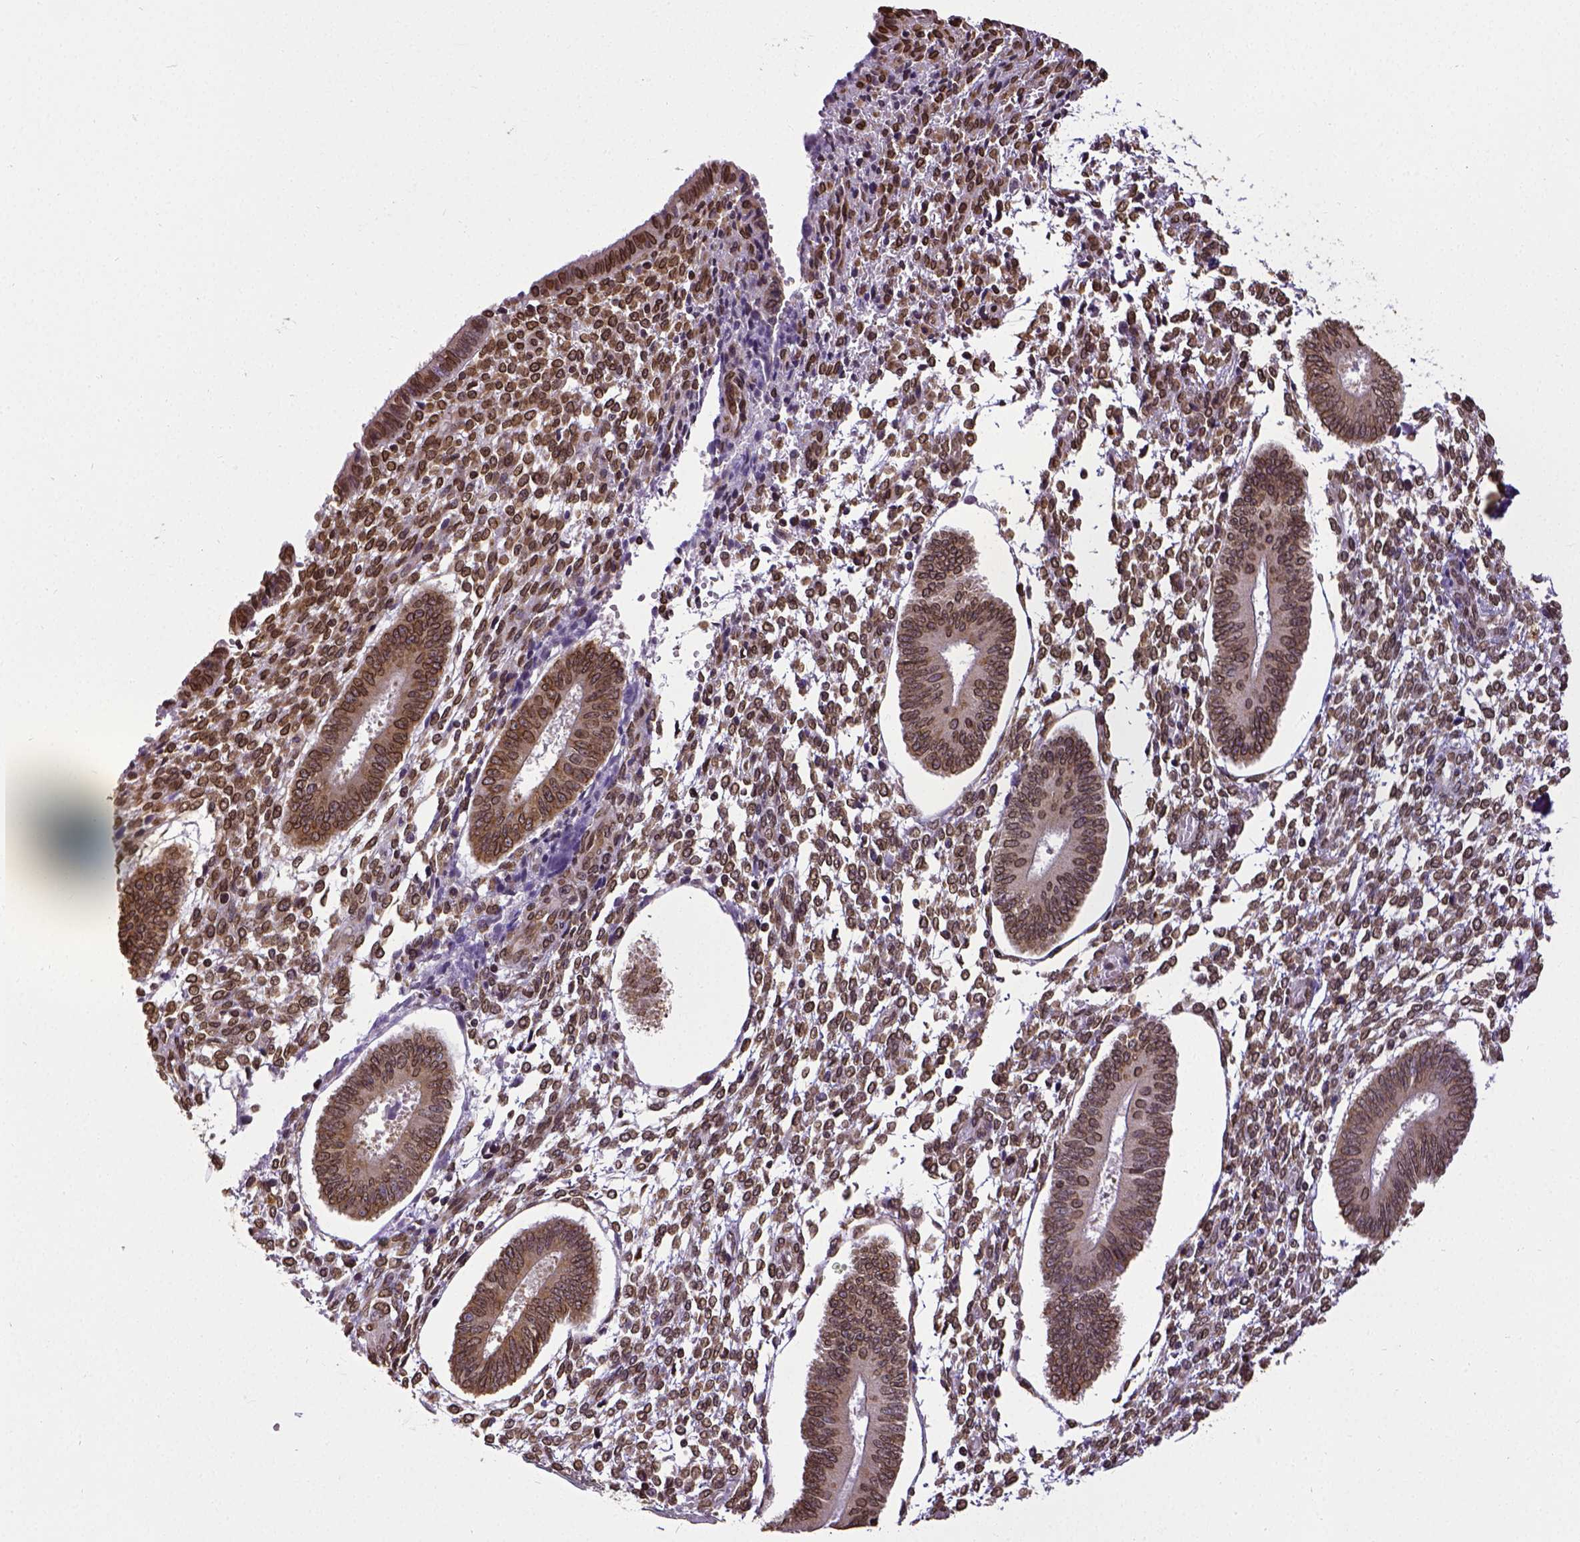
{"staining": {"intensity": "strong", "quantity": ">75%", "location": "cytoplasmic/membranous,nuclear"}, "tissue": "endometrium", "cell_type": "Cells in endometrial stroma", "image_type": "normal", "snomed": [{"axis": "morphology", "description": "Normal tissue, NOS"}, {"axis": "topography", "description": "Endometrium"}], "caption": "Strong cytoplasmic/membranous,nuclear staining for a protein is identified in about >75% of cells in endometrial stroma of unremarkable endometrium using immunohistochemistry (IHC).", "gene": "MTDH", "patient": {"sex": "female", "age": 42}}